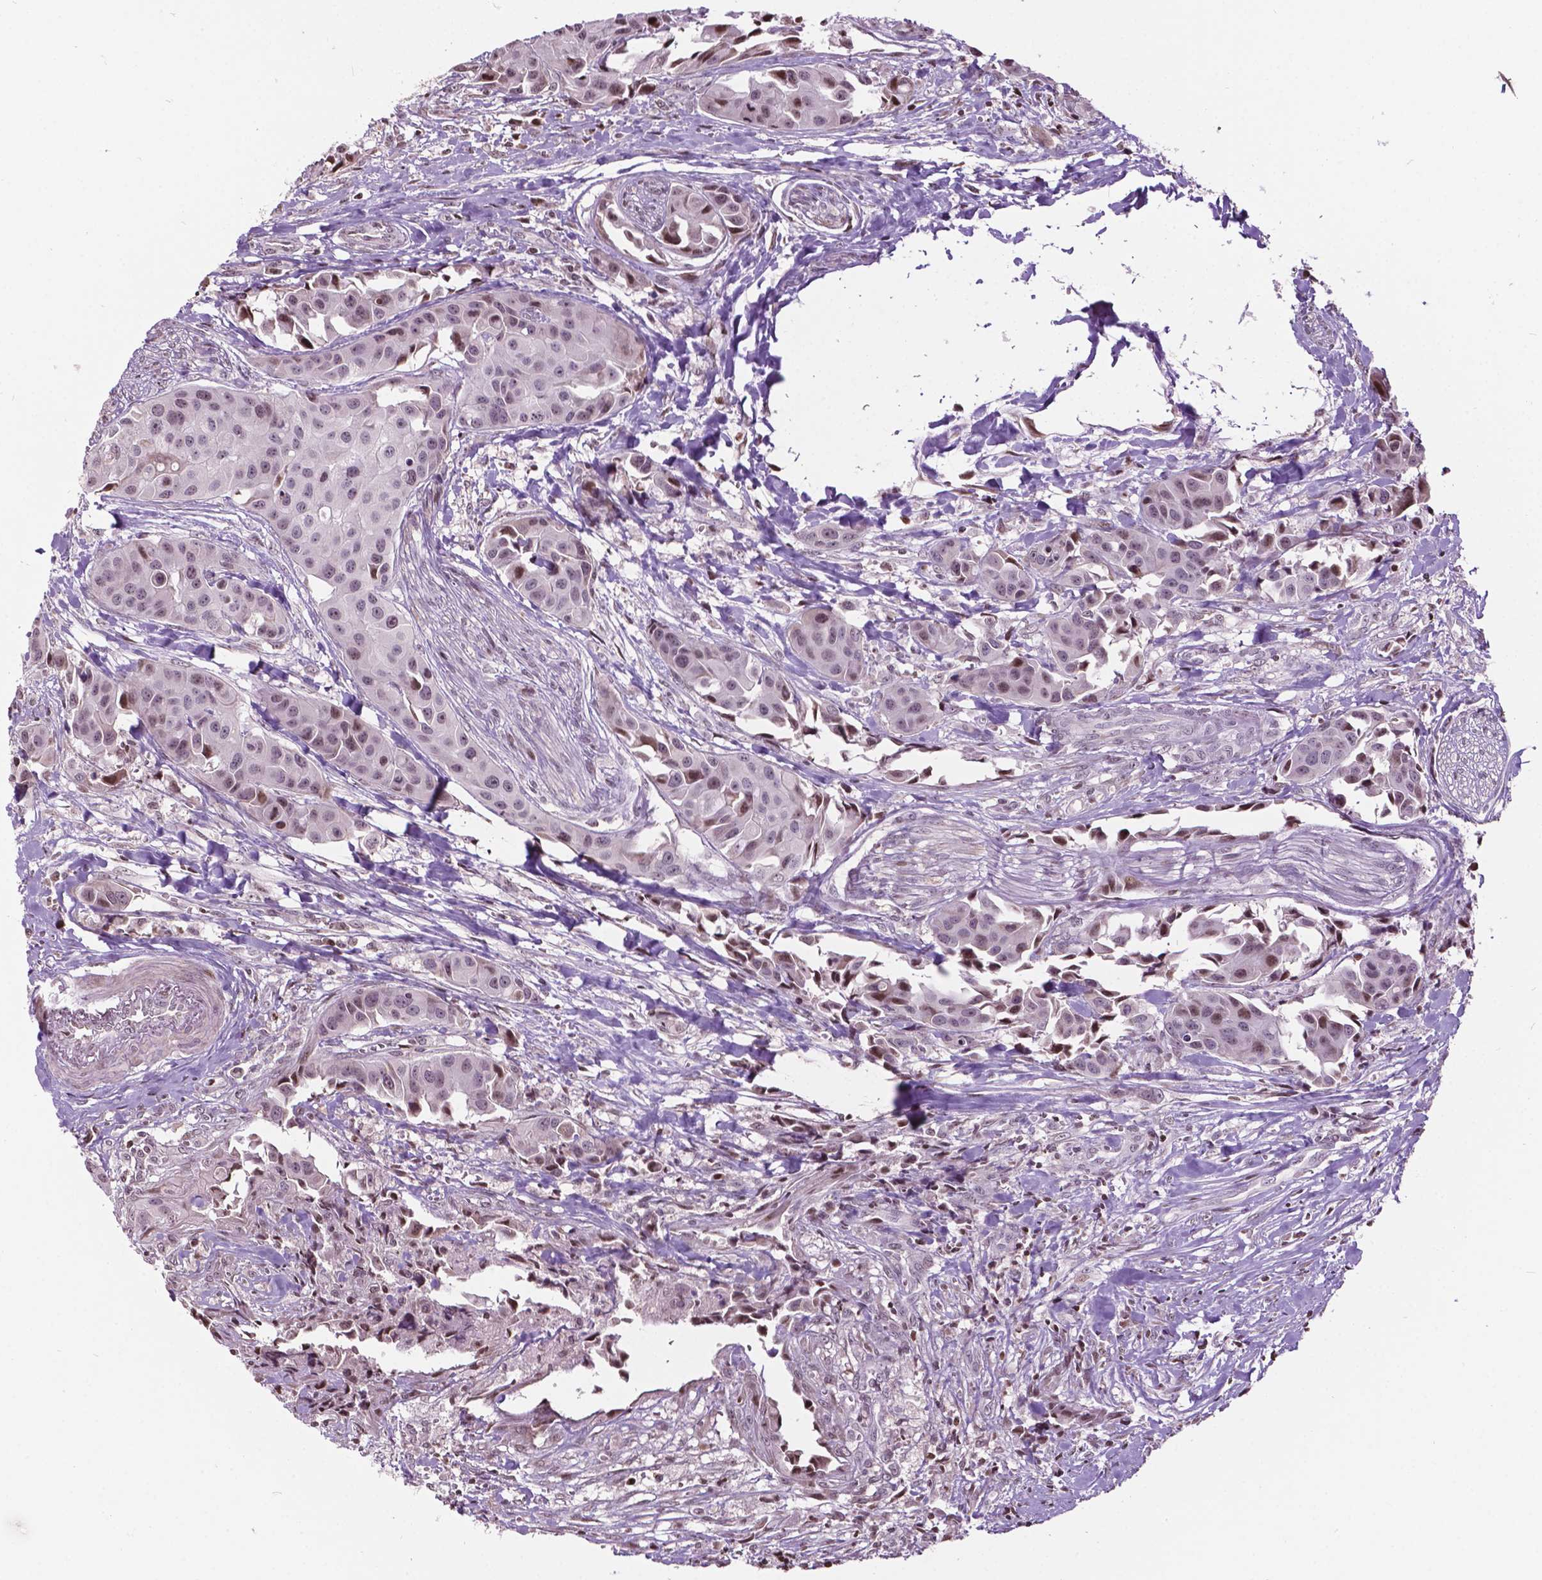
{"staining": {"intensity": "weak", "quantity": "<25%", "location": "nuclear"}, "tissue": "head and neck cancer", "cell_type": "Tumor cells", "image_type": "cancer", "snomed": [{"axis": "morphology", "description": "Adenocarcinoma, NOS"}, {"axis": "topography", "description": "Head-Neck"}], "caption": "The micrograph demonstrates no significant staining in tumor cells of adenocarcinoma (head and neck).", "gene": "PTPN18", "patient": {"sex": "male", "age": 76}}